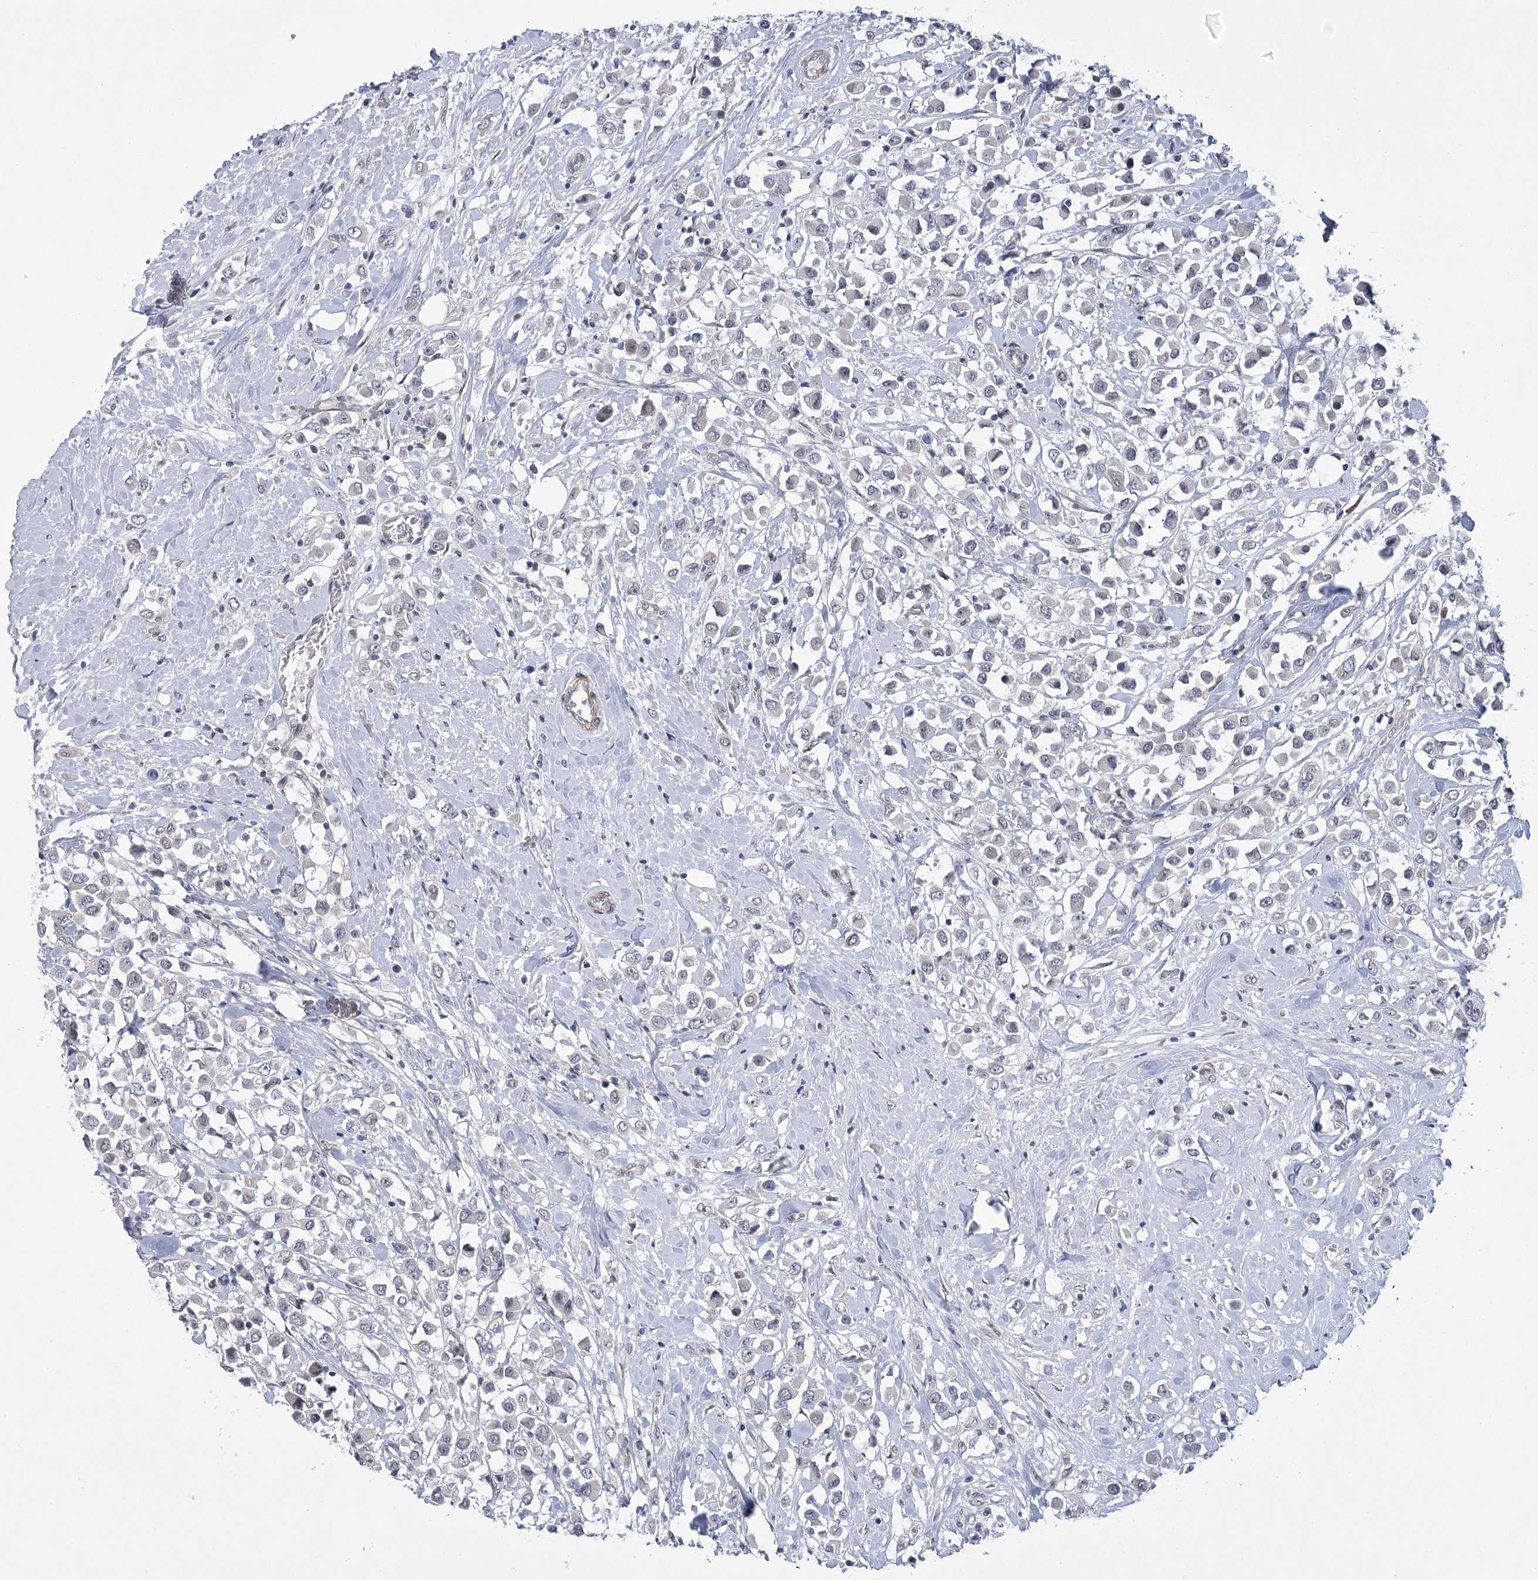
{"staining": {"intensity": "negative", "quantity": "none", "location": "none"}, "tissue": "breast cancer", "cell_type": "Tumor cells", "image_type": "cancer", "snomed": [{"axis": "morphology", "description": "Duct carcinoma"}, {"axis": "topography", "description": "Breast"}], "caption": "Immunohistochemistry (IHC) image of human infiltrating ductal carcinoma (breast) stained for a protein (brown), which reveals no positivity in tumor cells.", "gene": "HOMEZ", "patient": {"sex": "female", "age": 61}}